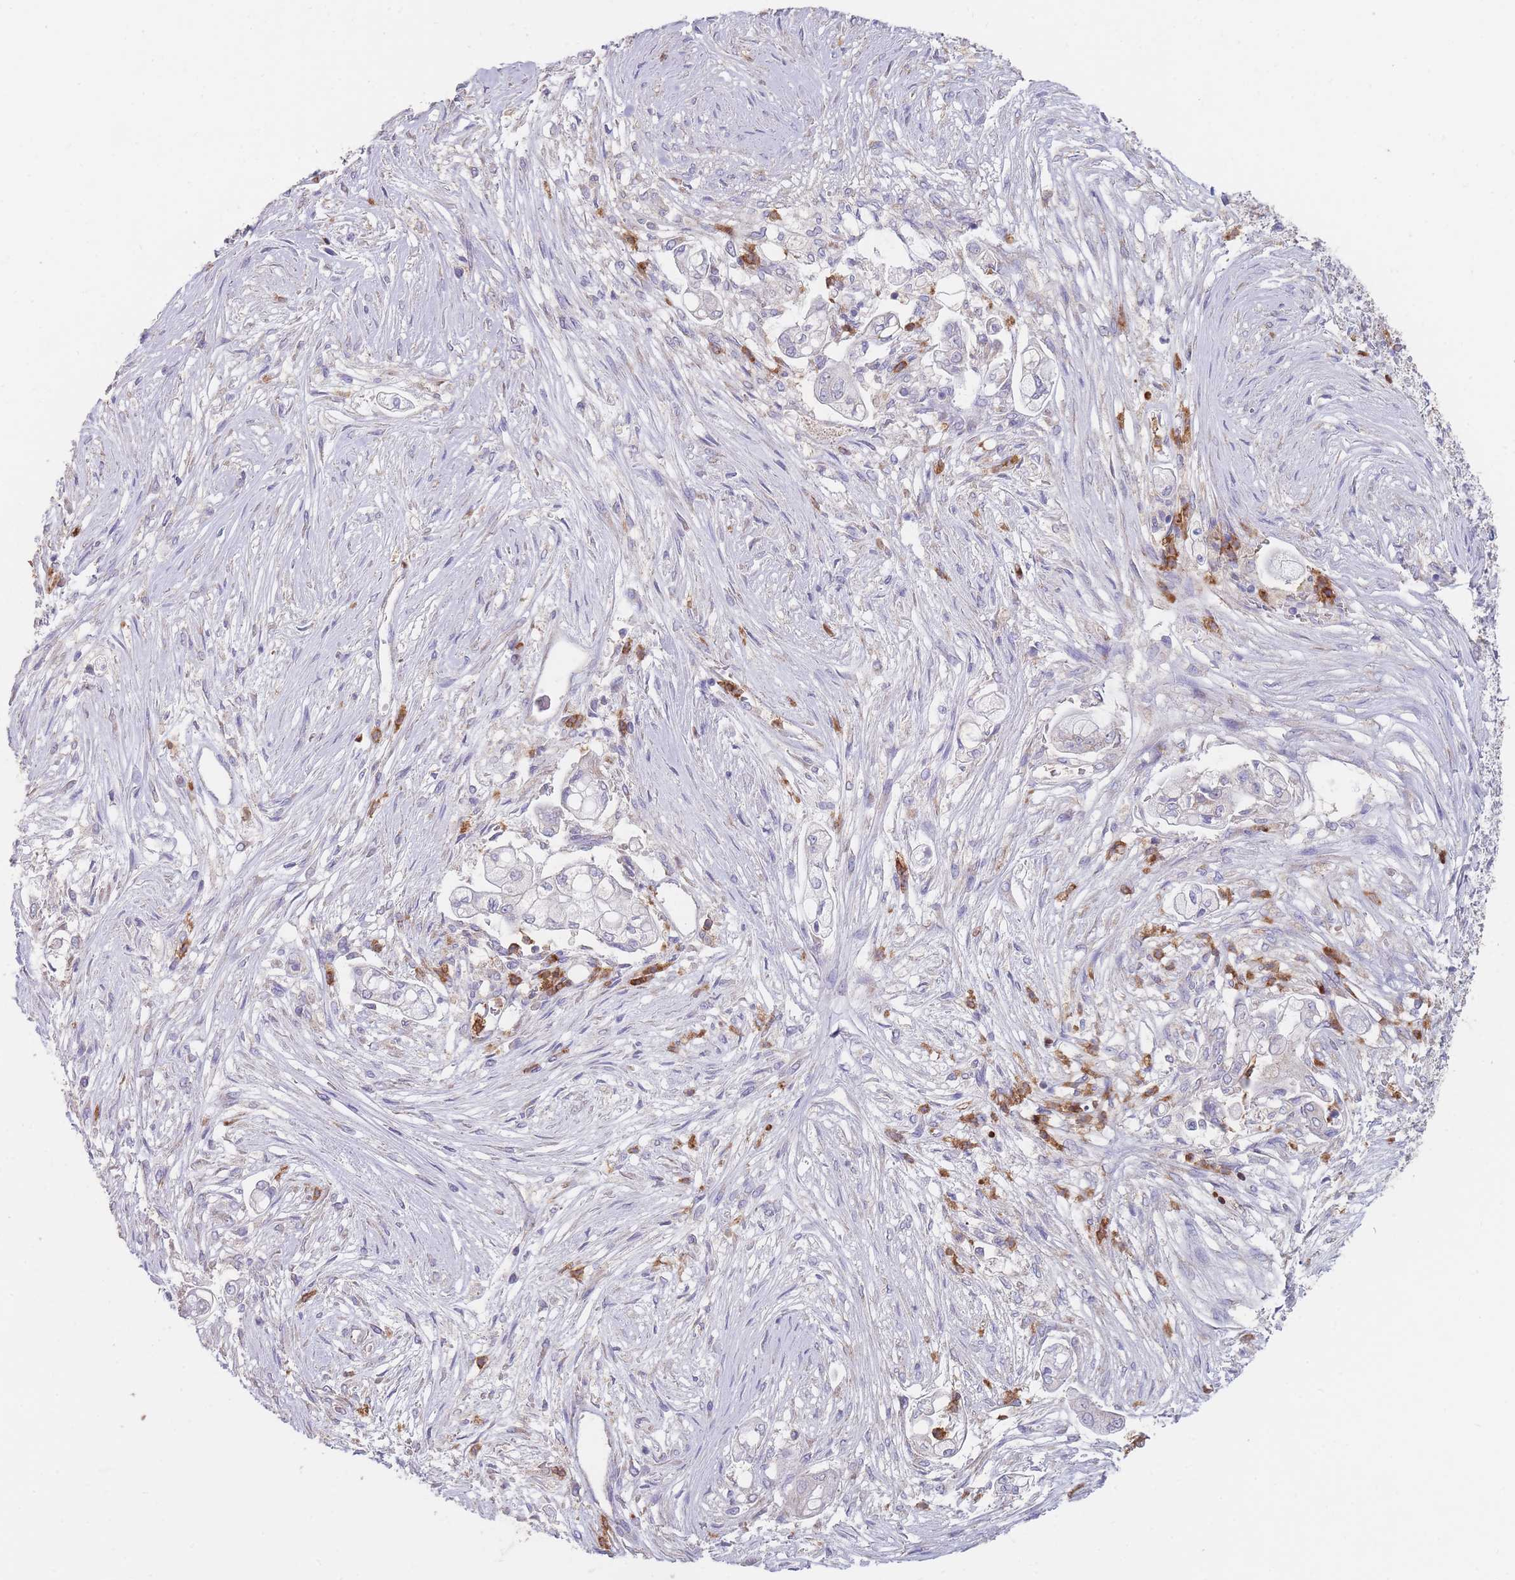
{"staining": {"intensity": "negative", "quantity": "none", "location": "none"}, "tissue": "pancreatic cancer", "cell_type": "Tumor cells", "image_type": "cancer", "snomed": [{"axis": "morphology", "description": "Adenocarcinoma, NOS"}, {"axis": "topography", "description": "Pancreas"}], "caption": "Tumor cells are negative for protein expression in human pancreatic cancer (adenocarcinoma).", "gene": "CLEC12A", "patient": {"sex": "female", "age": 69}}